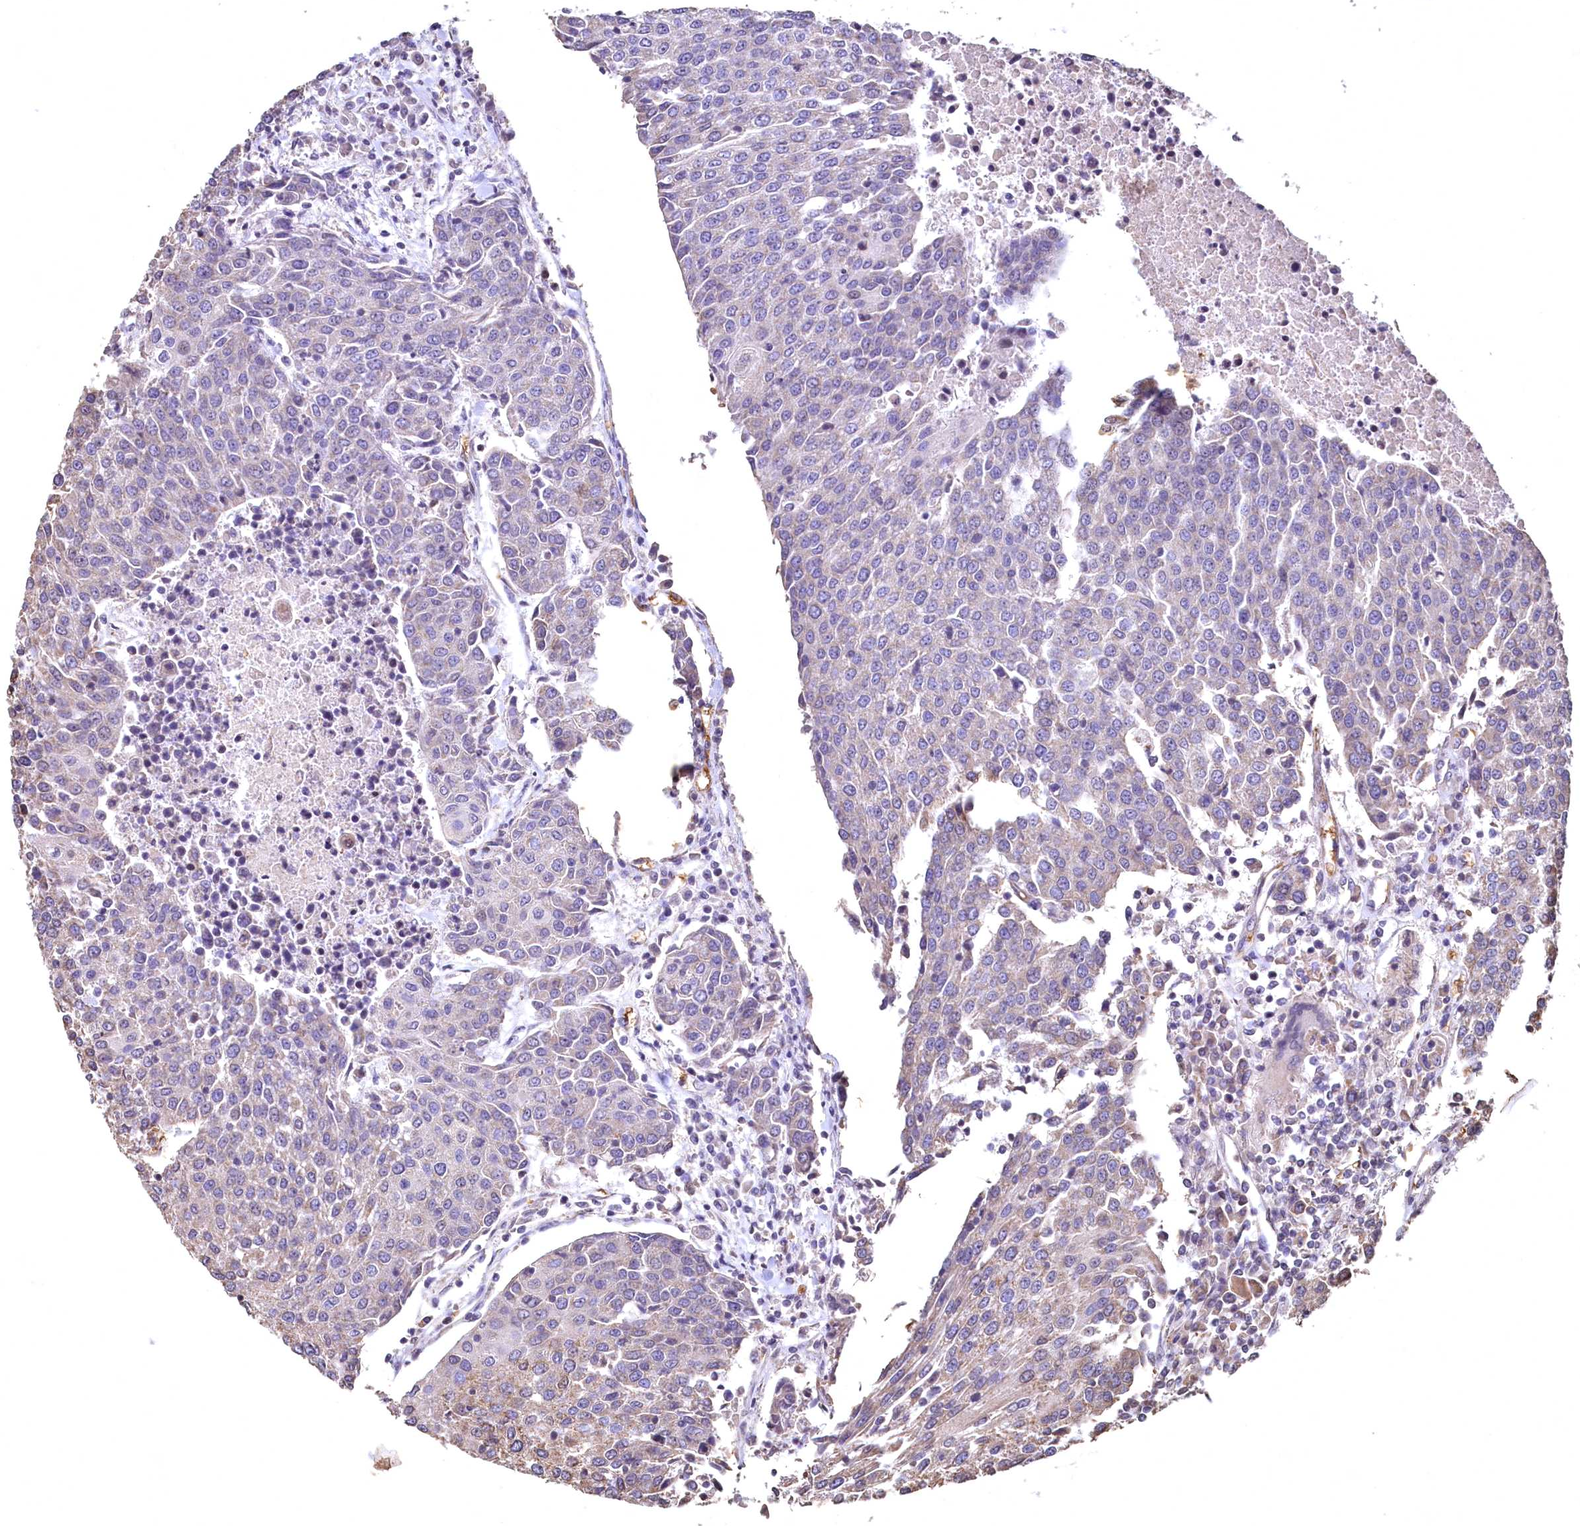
{"staining": {"intensity": "negative", "quantity": "none", "location": "none"}, "tissue": "urothelial cancer", "cell_type": "Tumor cells", "image_type": "cancer", "snomed": [{"axis": "morphology", "description": "Urothelial carcinoma, High grade"}, {"axis": "topography", "description": "Urinary bladder"}], "caption": "The histopathology image reveals no staining of tumor cells in urothelial cancer.", "gene": "SPTA1", "patient": {"sex": "female", "age": 85}}